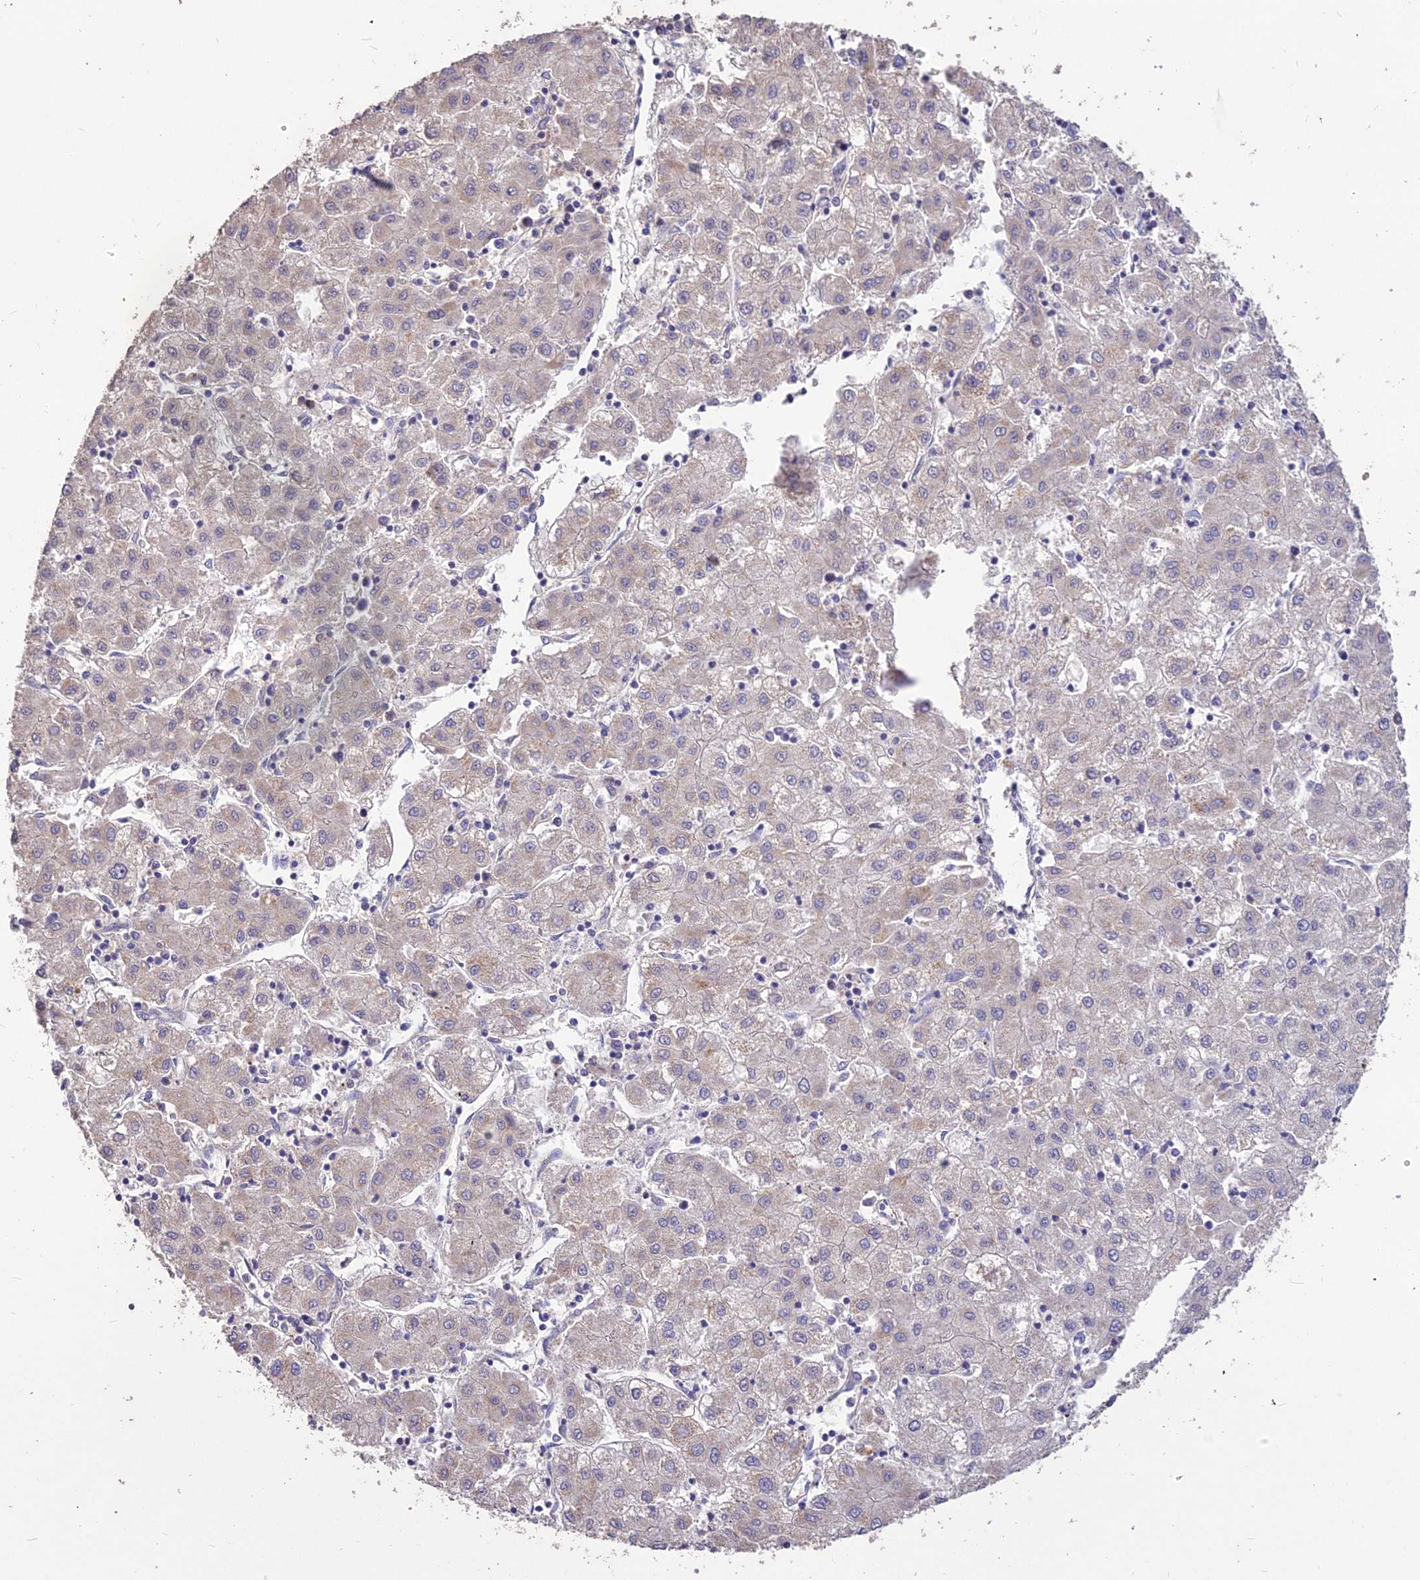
{"staining": {"intensity": "negative", "quantity": "none", "location": "none"}, "tissue": "liver cancer", "cell_type": "Tumor cells", "image_type": "cancer", "snomed": [{"axis": "morphology", "description": "Carcinoma, Hepatocellular, NOS"}, {"axis": "topography", "description": "Liver"}], "caption": "A micrograph of liver cancer stained for a protein demonstrates no brown staining in tumor cells.", "gene": "SDHD", "patient": {"sex": "male", "age": 72}}